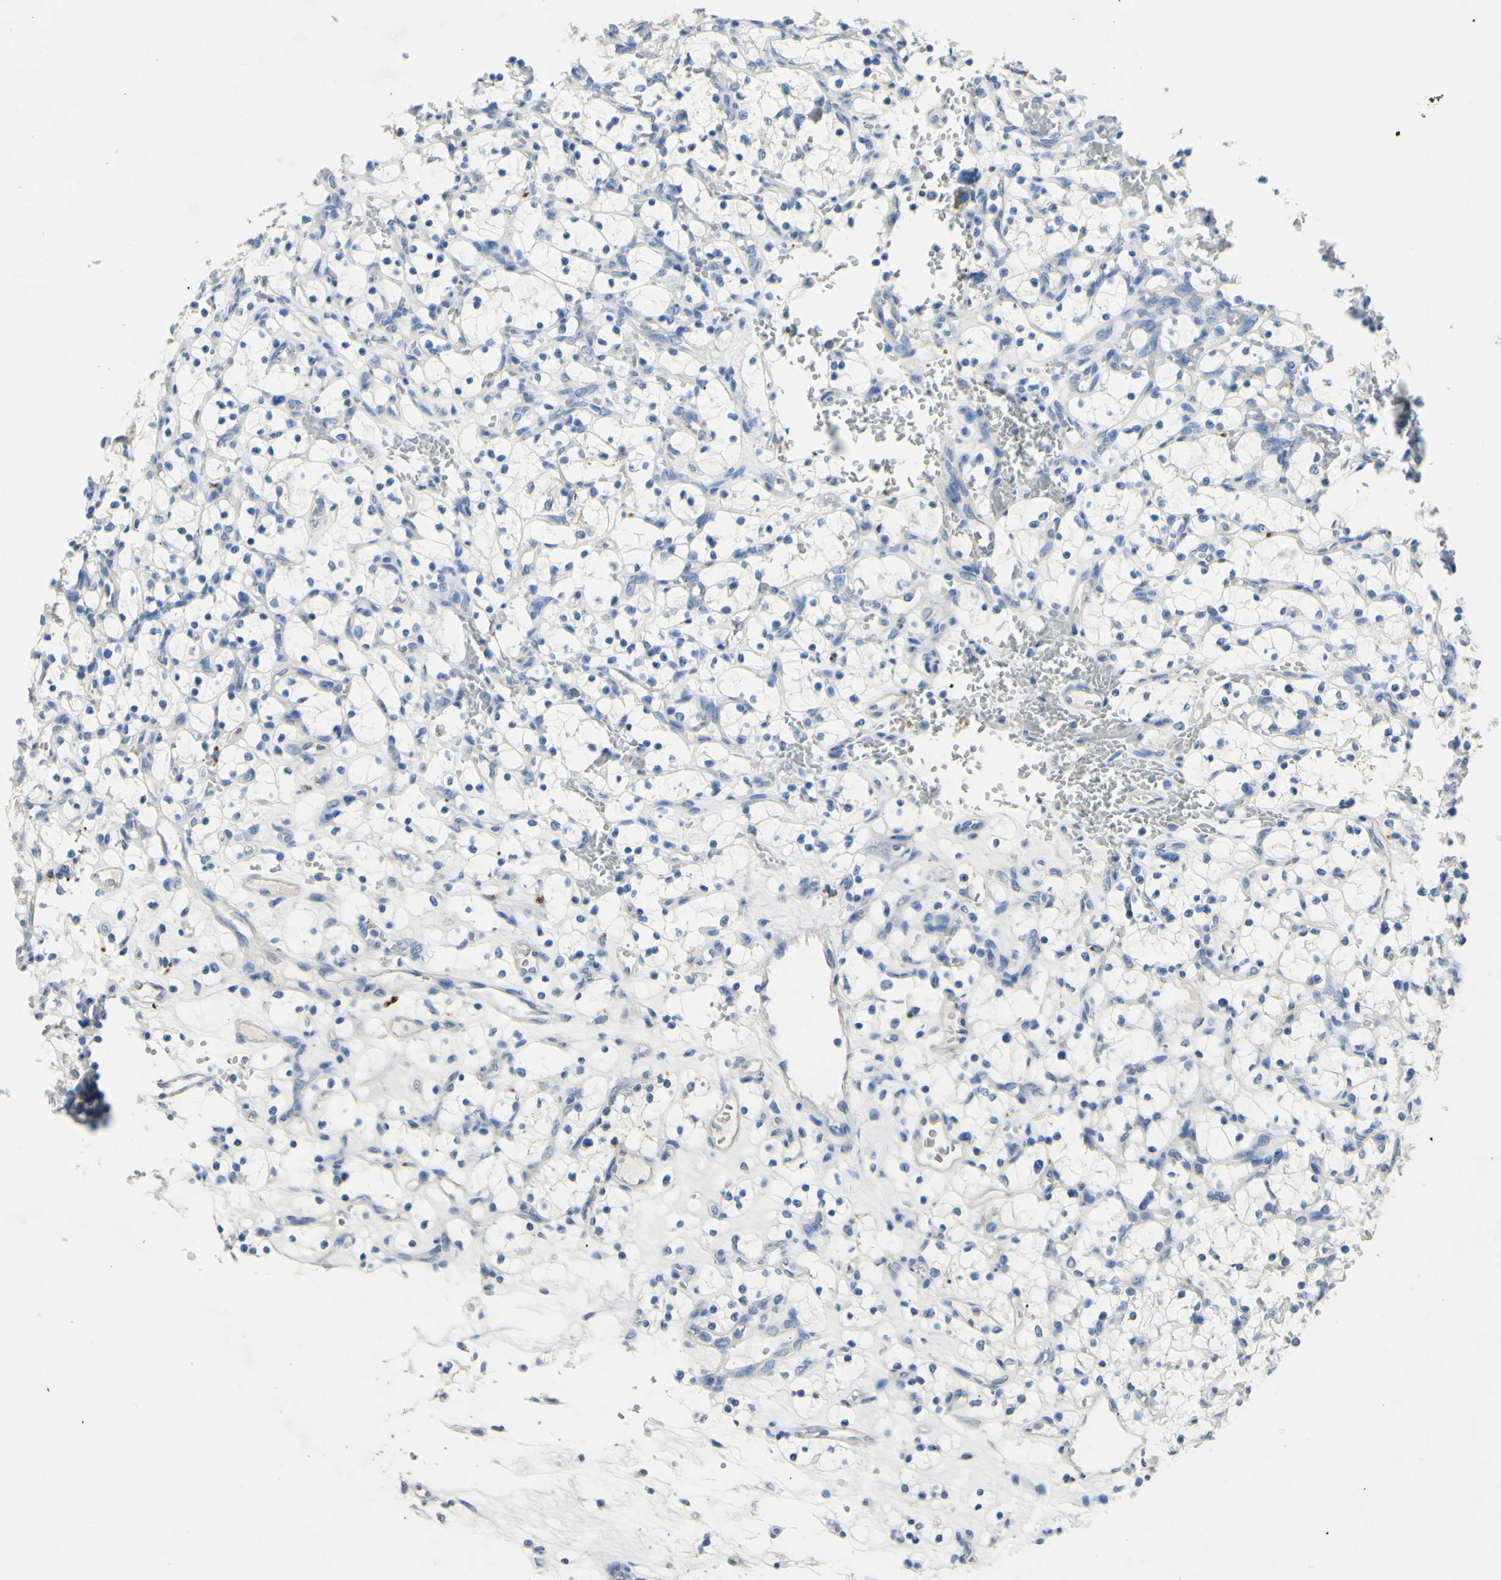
{"staining": {"intensity": "negative", "quantity": "none", "location": "none"}, "tissue": "renal cancer", "cell_type": "Tumor cells", "image_type": "cancer", "snomed": [{"axis": "morphology", "description": "Adenocarcinoma, NOS"}, {"axis": "topography", "description": "Kidney"}], "caption": "A micrograph of renal cancer (adenocarcinoma) stained for a protein shows no brown staining in tumor cells. Brightfield microscopy of immunohistochemistry (IHC) stained with DAB (3,3'-diaminobenzidine) (brown) and hematoxylin (blue), captured at high magnification.", "gene": "CDH10", "patient": {"sex": "female", "age": 69}}